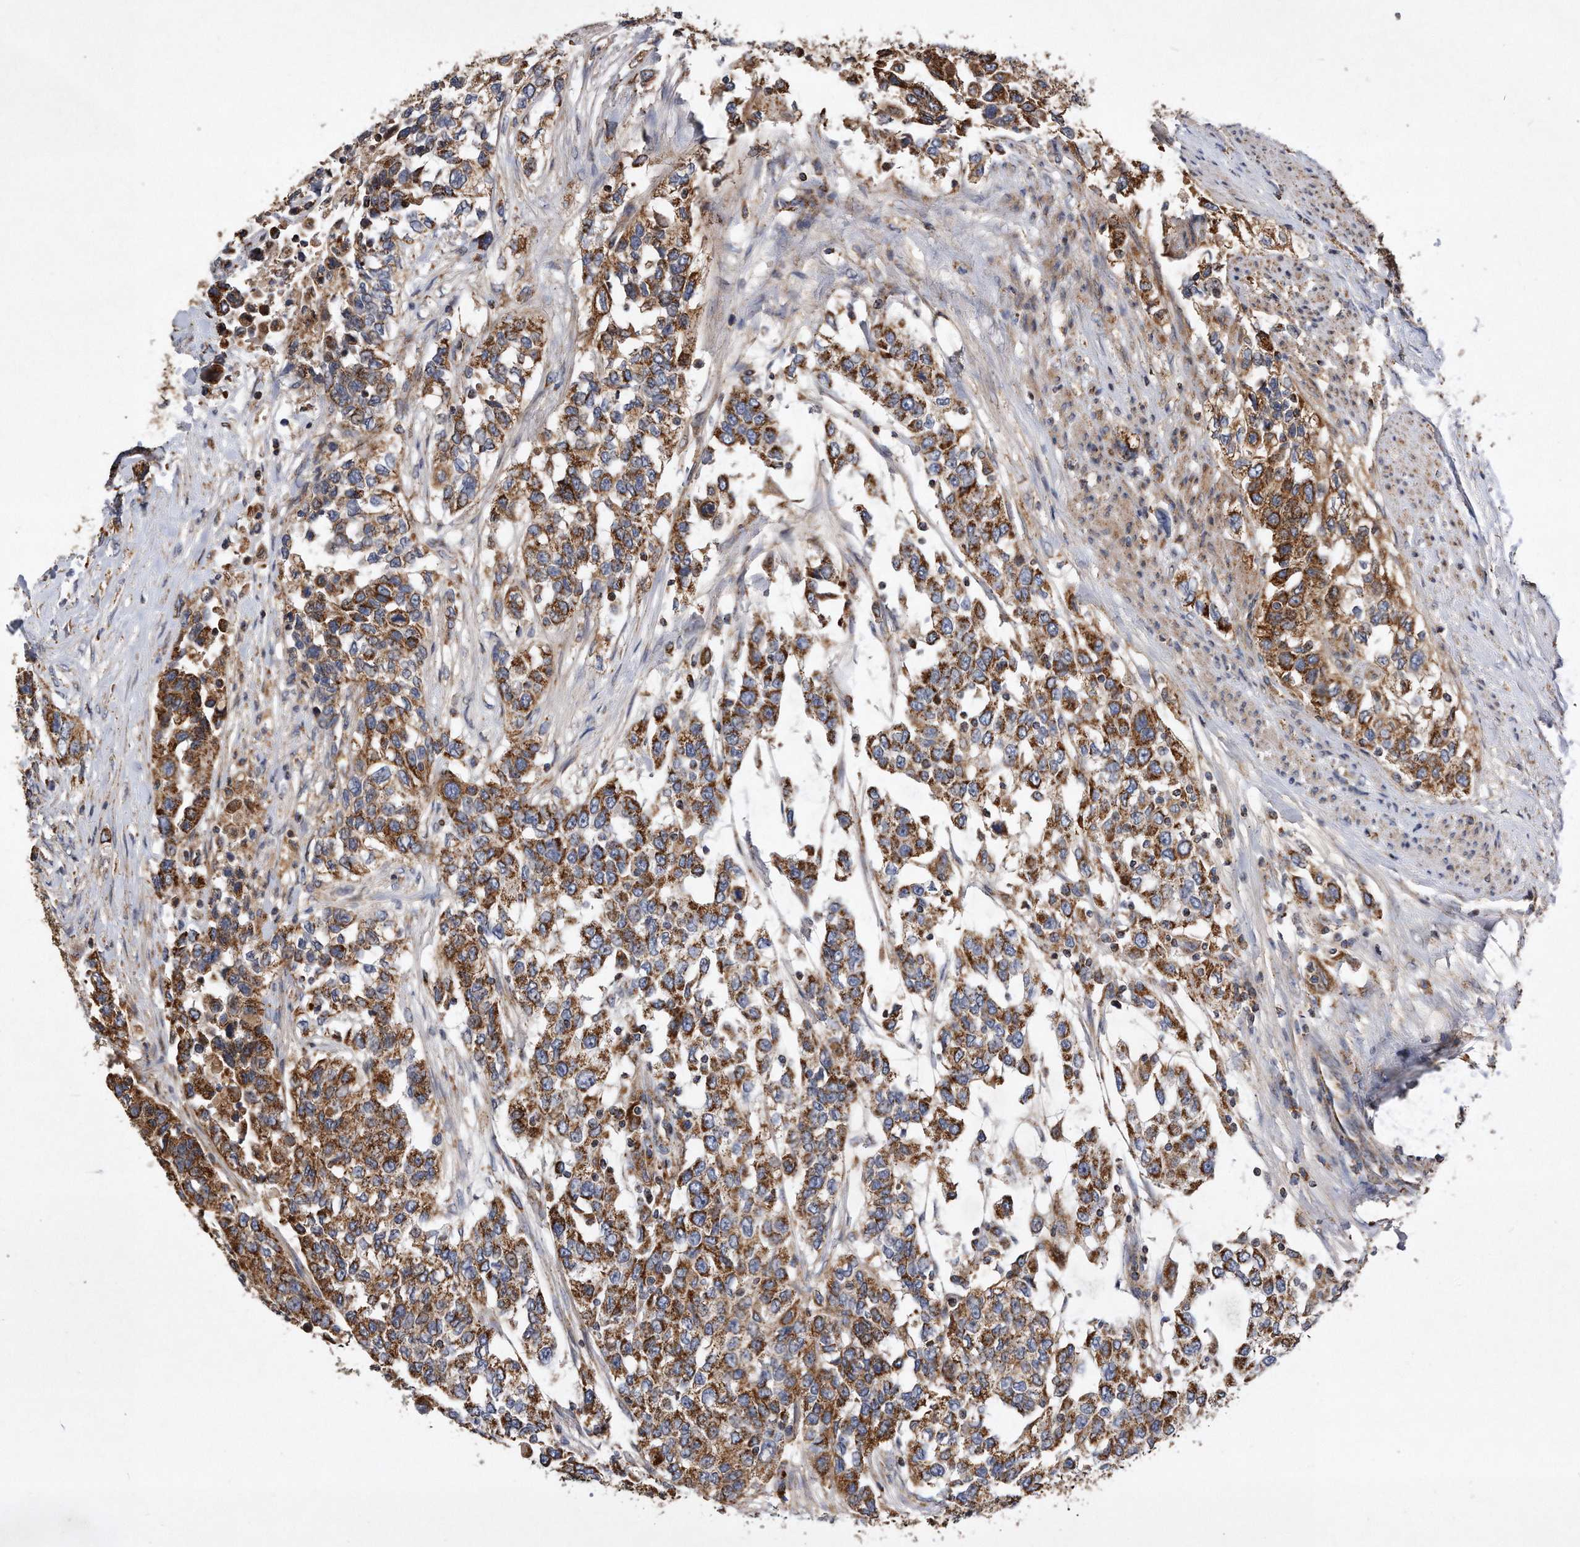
{"staining": {"intensity": "strong", "quantity": ">75%", "location": "cytoplasmic/membranous"}, "tissue": "urothelial cancer", "cell_type": "Tumor cells", "image_type": "cancer", "snomed": [{"axis": "morphology", "description": "Urothelial carcinoma, High grade"}, {"axis": "topography", "description": "Urinary bladder"}], "caption": "A histopathology image of human urothelial cancer stained for a protein displays strong cytoplasmic/membranous brown staining in tumor cells.", "gene": "PPP5C", "patient": {"sex": "female", "age": 80}}